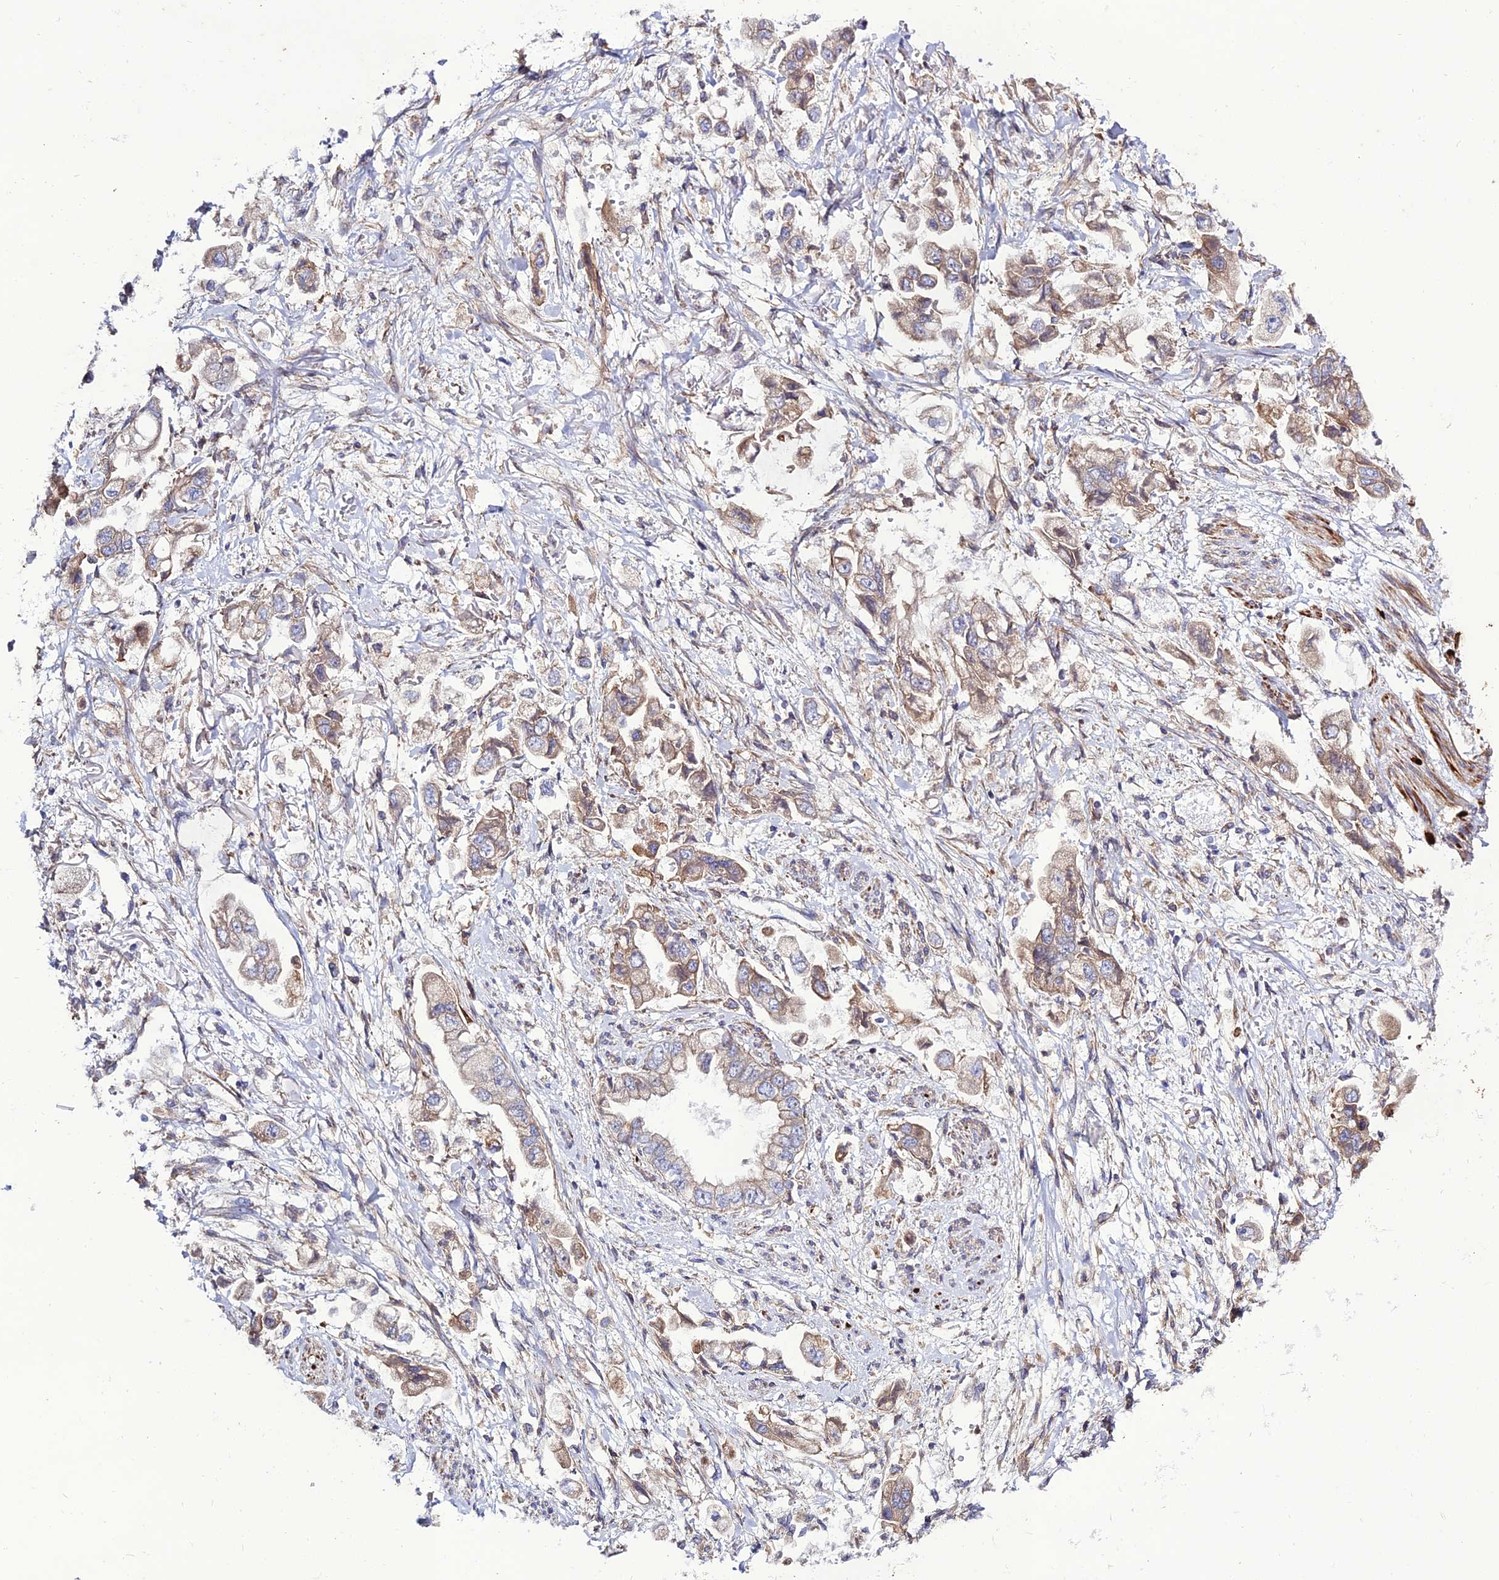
{"staining": {"intensity": "weak", "quantity": "25%-75%", "location": "cytoplasmic/membranous"}, "tissue": "stomach cancer", "cell_type": "Tumor cells", "image_type": "cancer", "snomed": [{"axis": "morphology", "description": "Adenocarcinoma, NOS"}, {"axis": "topography", "description": "Stomach"}], "caption": "IHC photomicrograph of stomach cancer stained for a protein (brown), which shows low levels of weak cytoplasmic/membranous positivity in approximately 25%-75% of tumor cells.", "gene": "ARL6IP1", "patient": {"sex": "male", "age": 62}}